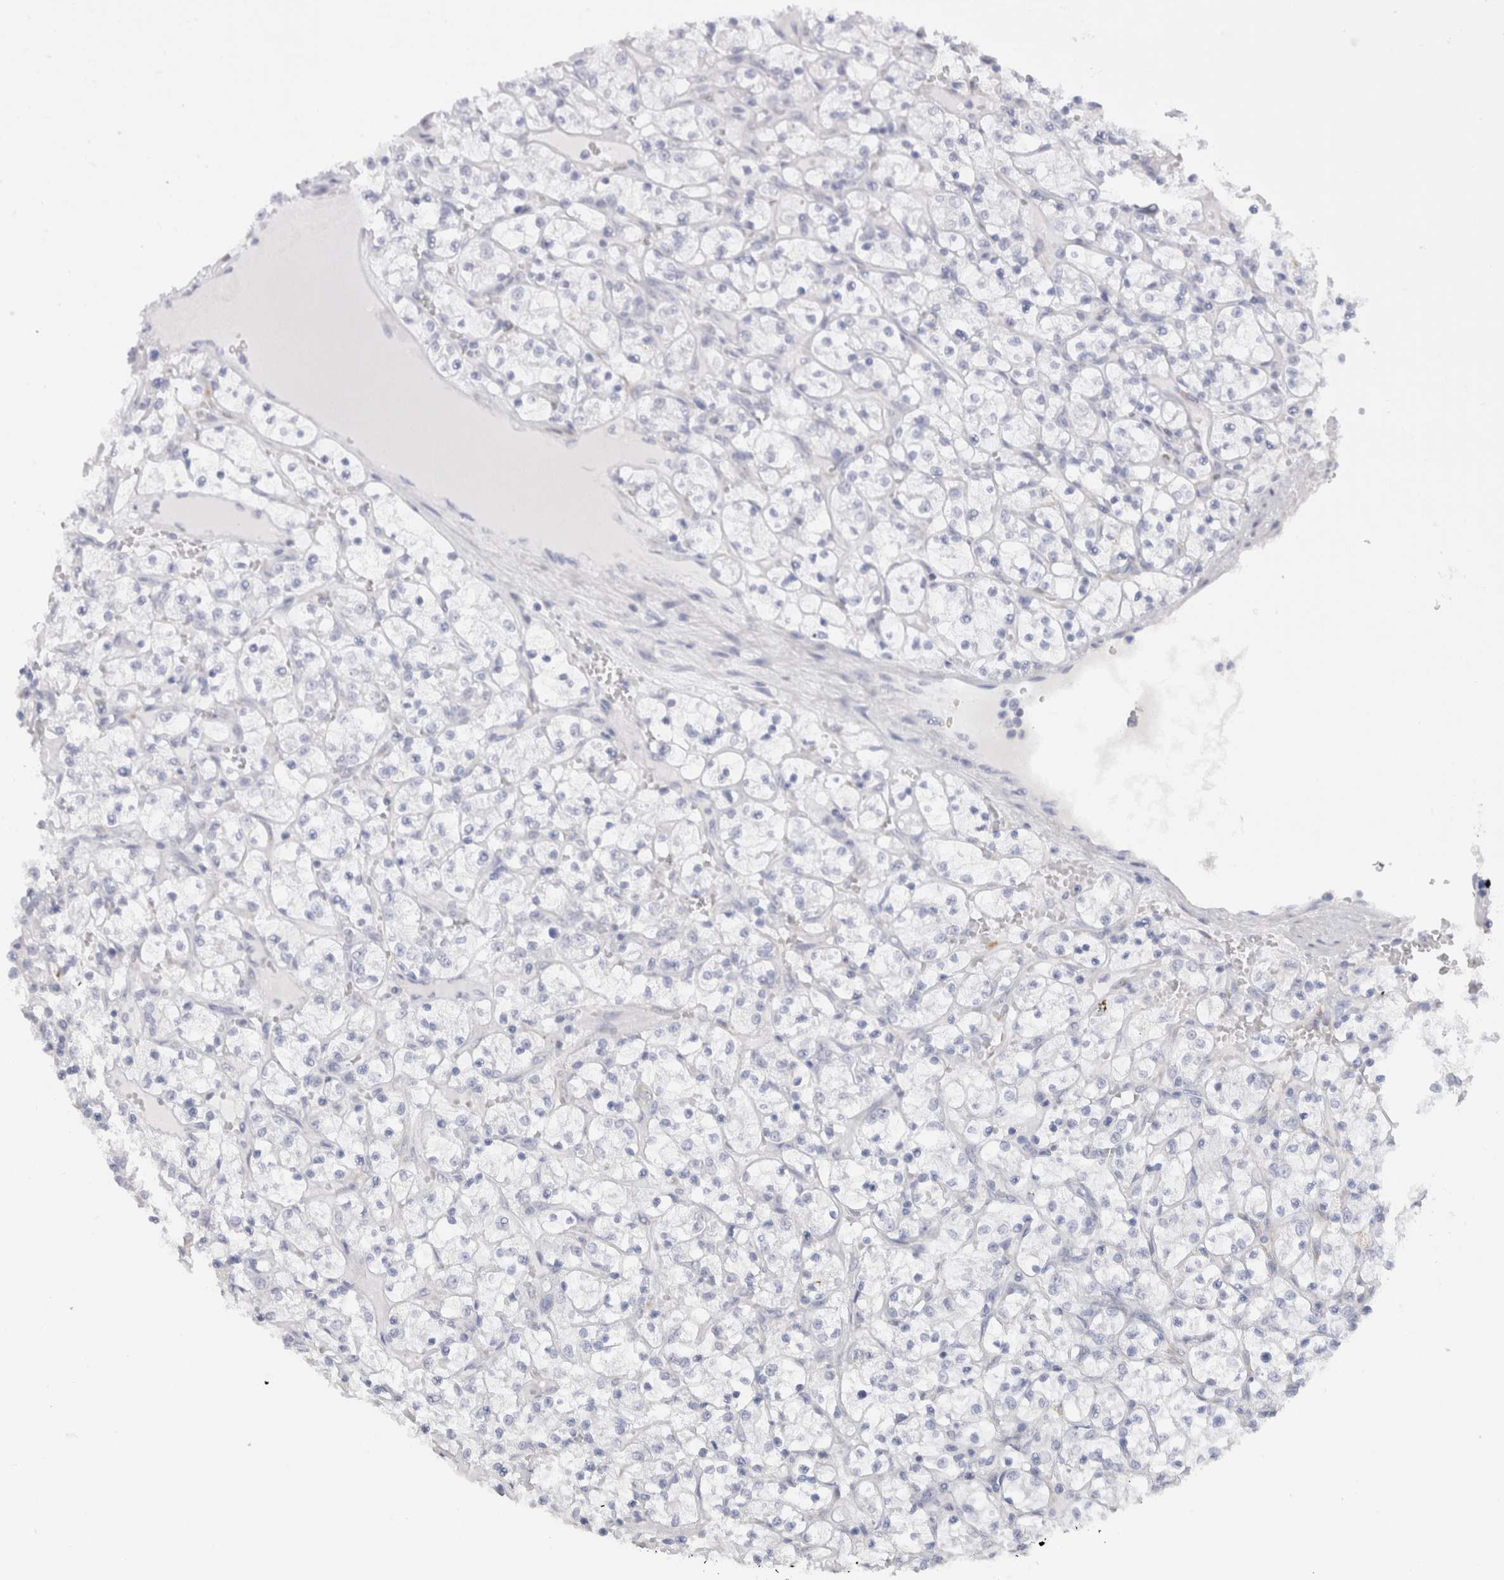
{"staining": {"intensity": "negative", "quantity": "none", "location": "none"}, "tissue": "renal cancer", "cell_type": "Tumor cells", "image_type": "cancer", "snomed": [{"axis": "morphology", "description": "Adenocarcinoma, NOS"}, {"axis": "topography", "description": "Kidney"}], "caption": "Immunohistochemical staining of human renal adenocarcinoma shows no significant staining in tumor cells. (DAB IHC, high magnification).", "gene": "C9orf50", "patient": {"sex": "female", "age": 69}}